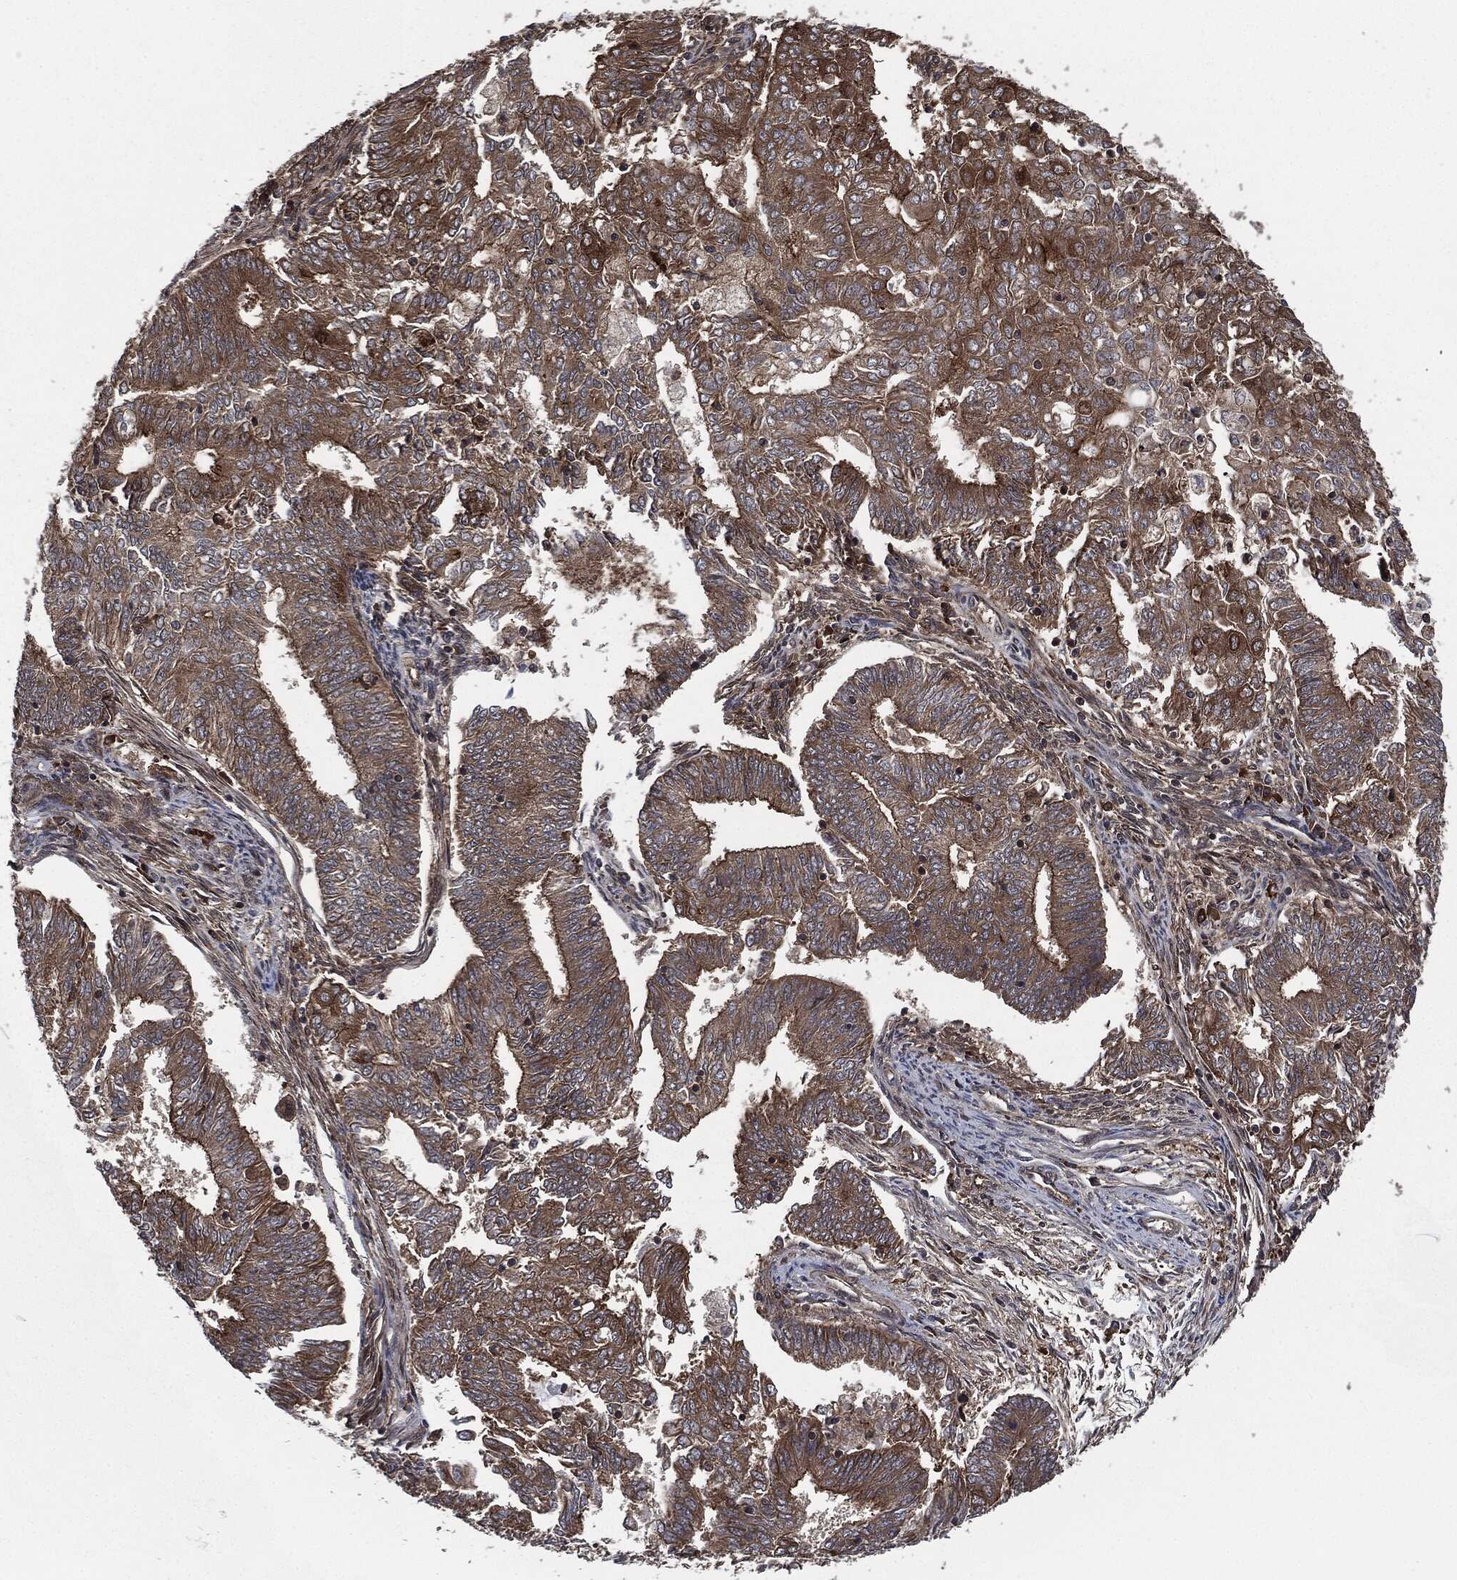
{"staining": {"intensity": "moderate", "quantity": ">75%", "location": "cytoplasmic/membranous"}, "tissue": "endometrial cancer", "cell_type": "Tumor cells", "image_type": "cancer", "snomed": [{"axis": "morphology", "description": "Adenocarcinoma, NOS"}, {"axis": "topography", "description": "Endometrium"}], "caption": "Protein staining by immunohistochemistry exhibits moderate cytoplasmic/membranous positivity in approximately >75% of tumor cells in endometrial cancer (adenocarcinoma). The staining is performed using DAB brown chromogen to label protein expression. The nuclei are counter-stained blue using hematoxylin.", "gene": "RAP1GDS1", "patient": {"sex": "female", "age": 62}}